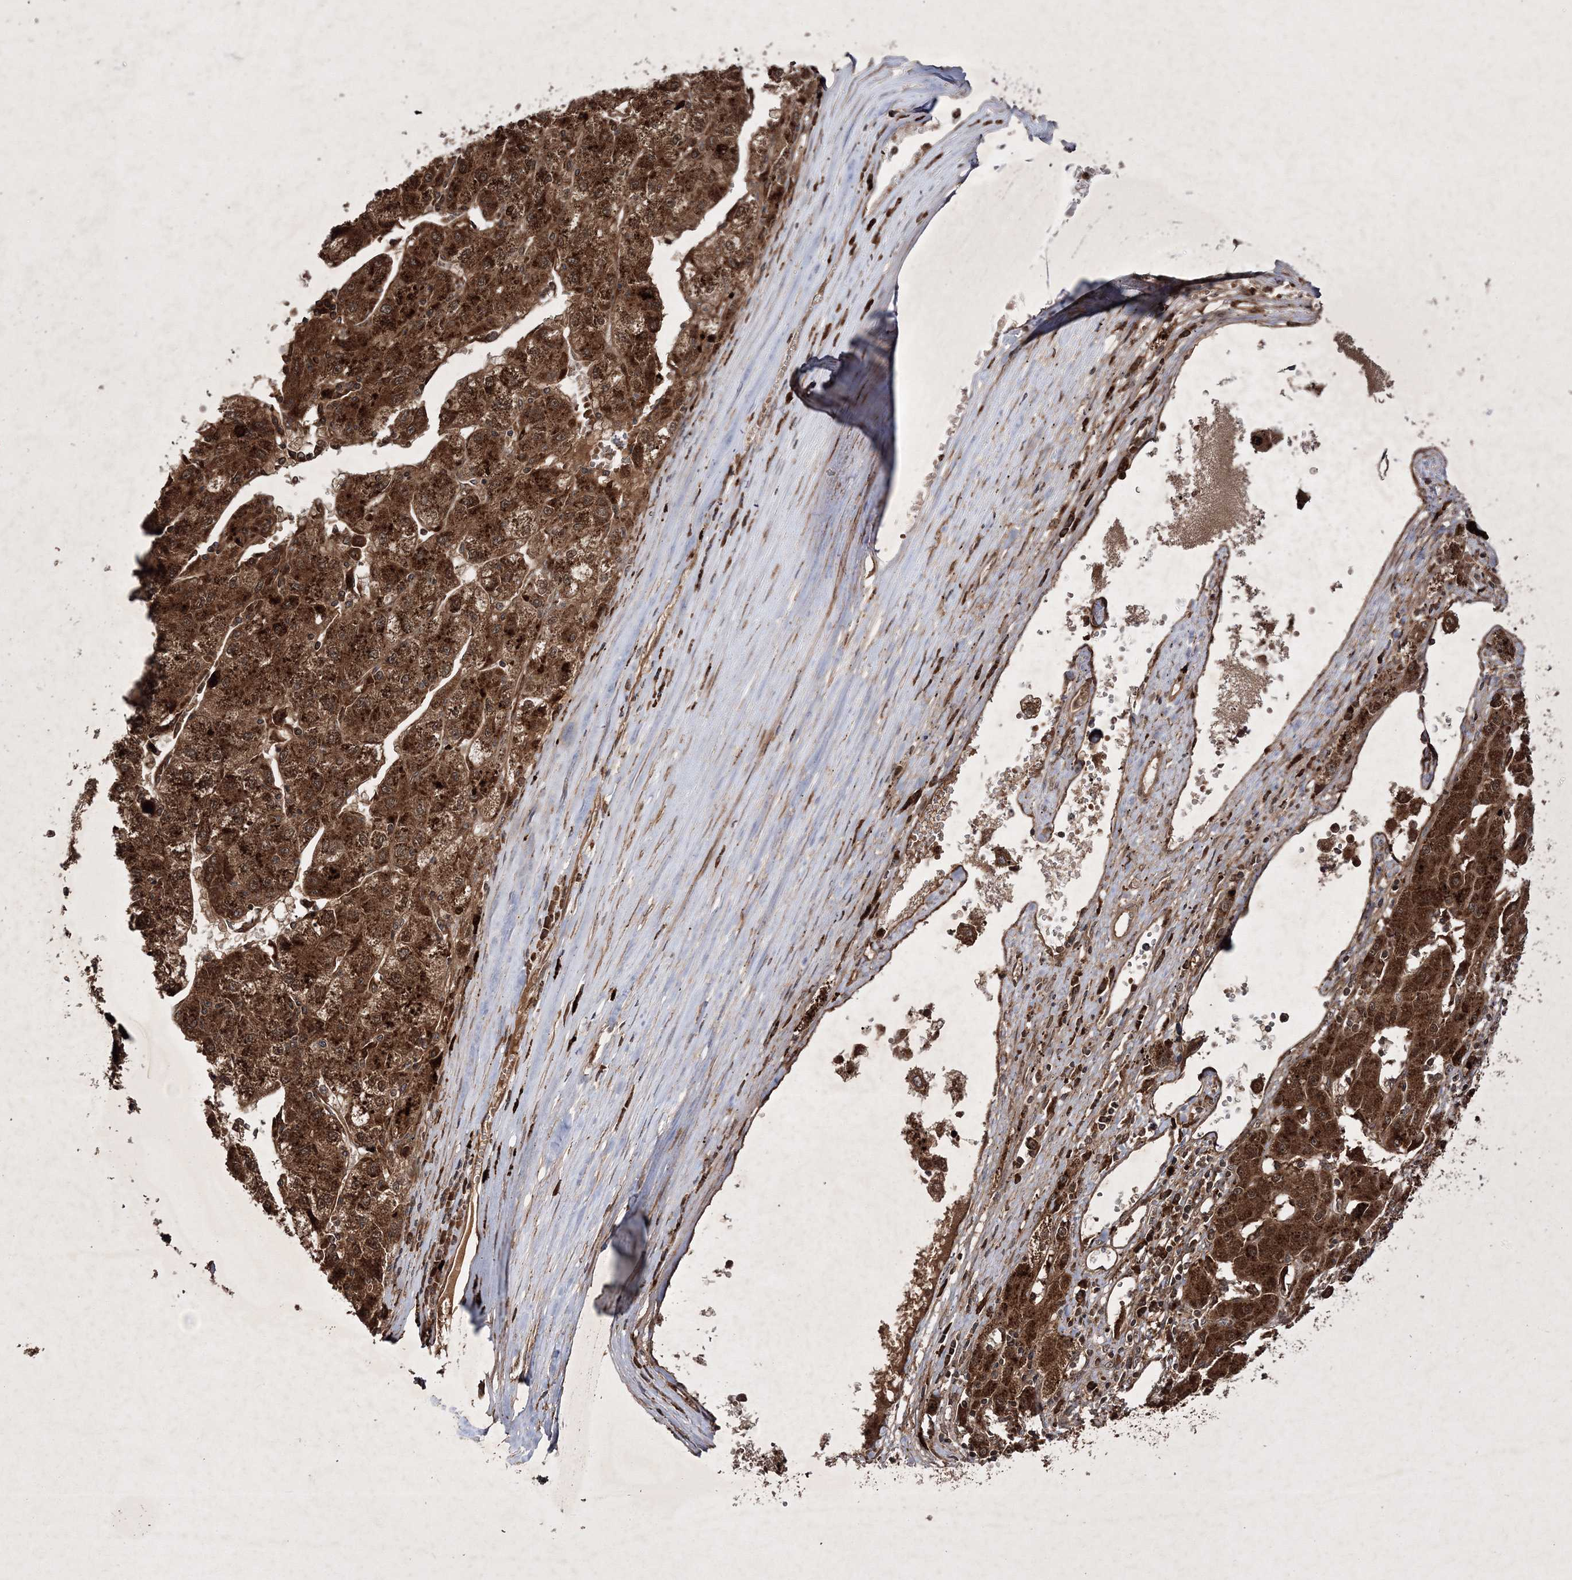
{"staining": {"intensity": "strong", "quantity": ">75%", "location": "cytoplasmic/membranous"}, "tissue": "liver cancer", "cell_type": "Tumor cells", "image_type": "cancer", "snomed": [{"axis": "morphology", "description": "Carcinoma, Hepatocellular, NOS"}, {"axis": "topography", "description": "Liver"}], "caption": "Tumor cells reveal high levels of strong cytoplasmic/membranous staining in approximately >75% of cells in human liver cancer (hepatocellular carcinoma).", "gene": "DNAJC13", "patient": {"sex": "male", "age": 72}}